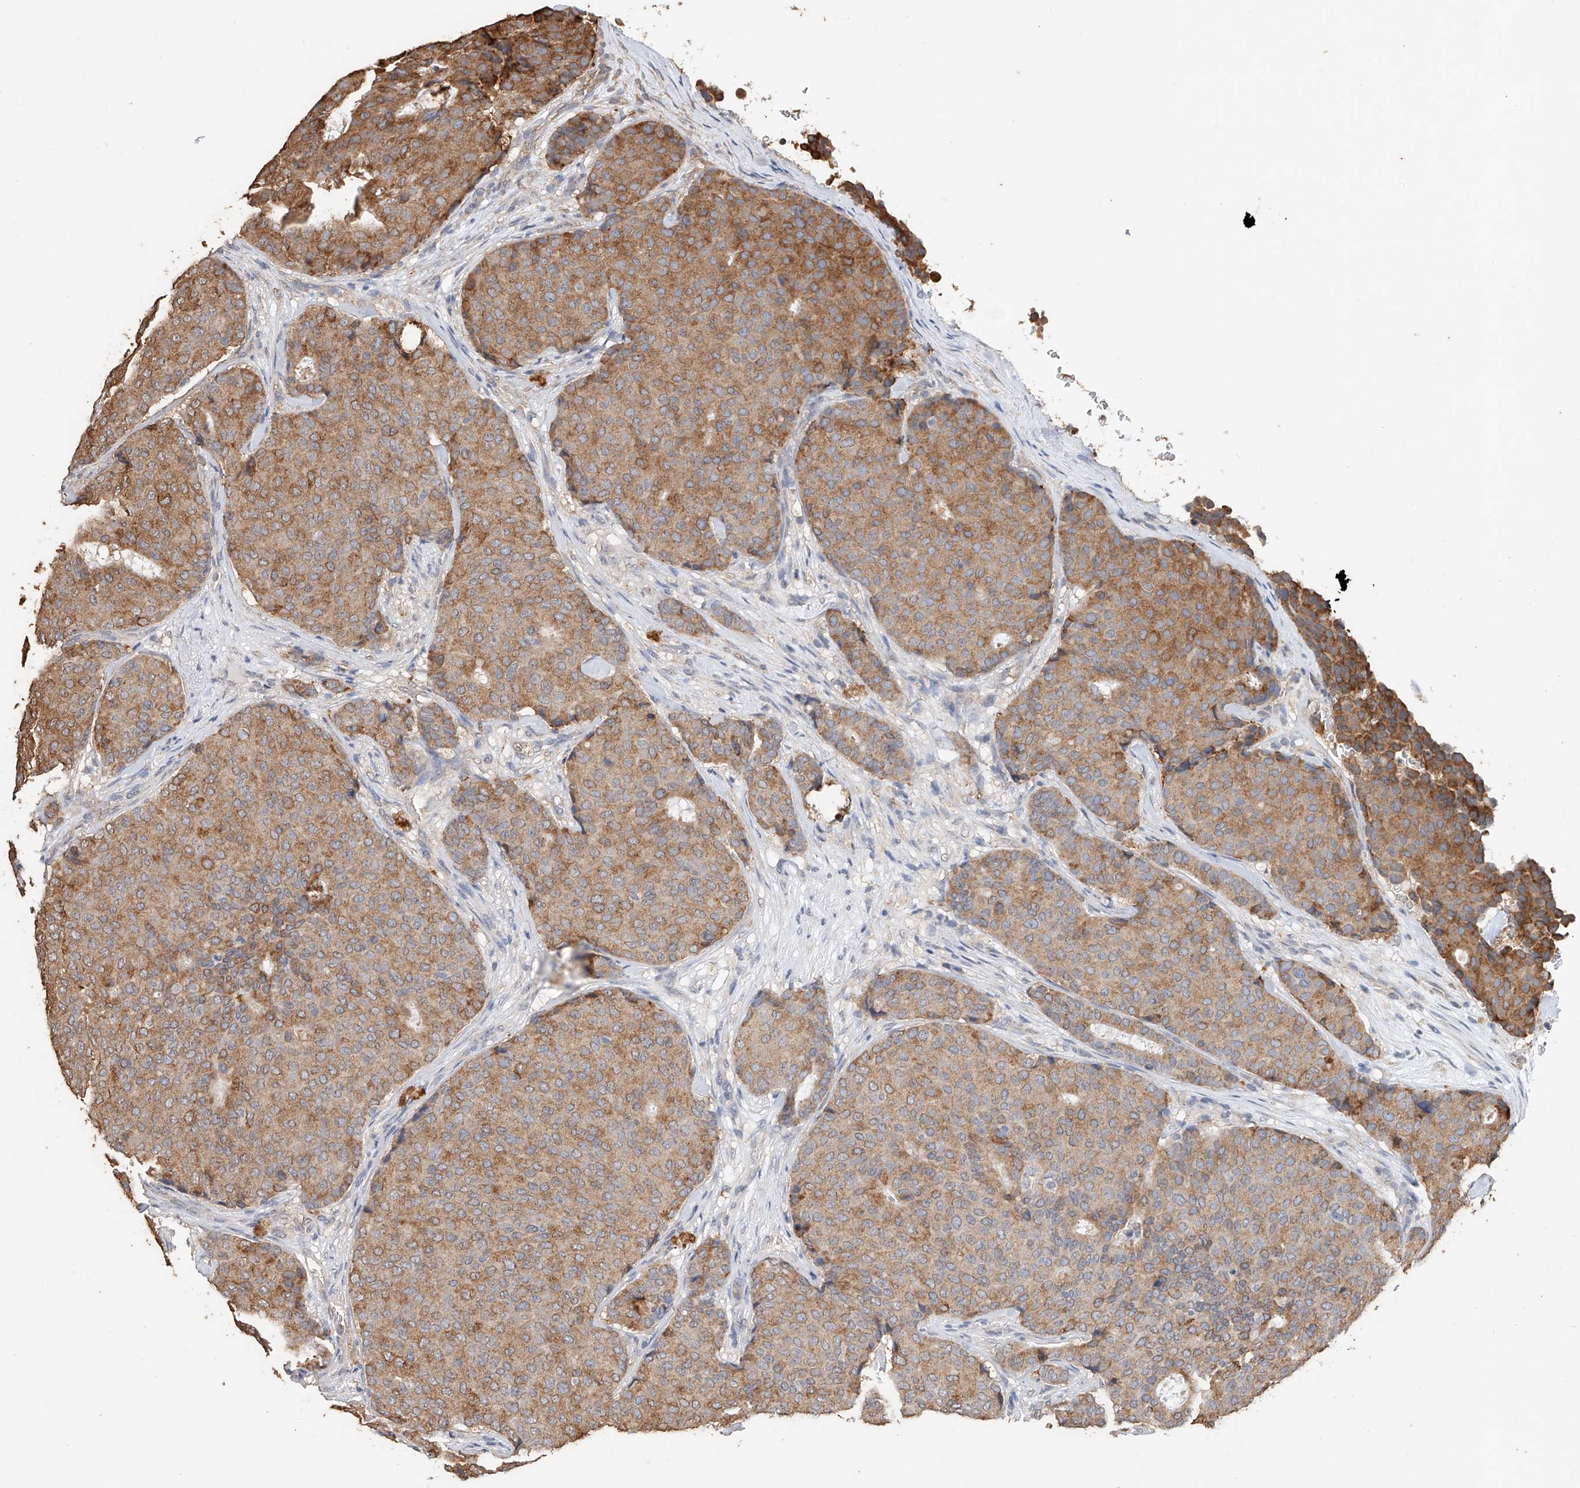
{"staining": {"intensity": "moderate", "quantity": ">75%", "location": "cytoplasmic/membranous"}, "tissue": "breast cancer", "cell_type": "Tumor cells", "image_type": "cancer", "snomed": [{"axis": "morphology", "description": "Duct carcinoma"}, {"axis": "topography", "description": "Breast"}], "caption": "IHC photomicrograph of neoplastic tissue: breast cancer (infiltrating ductal carcinoma) stained using immunohistochemistry (IHC) reveals medium levels of moderate protein expression localized specifically in the cytoplasmic/membranous of tumor cells, appearing as a cytoplasmic/membranous brown color.", "gene": "CERS4", "patient": {"sex": "female", "age": 75}}